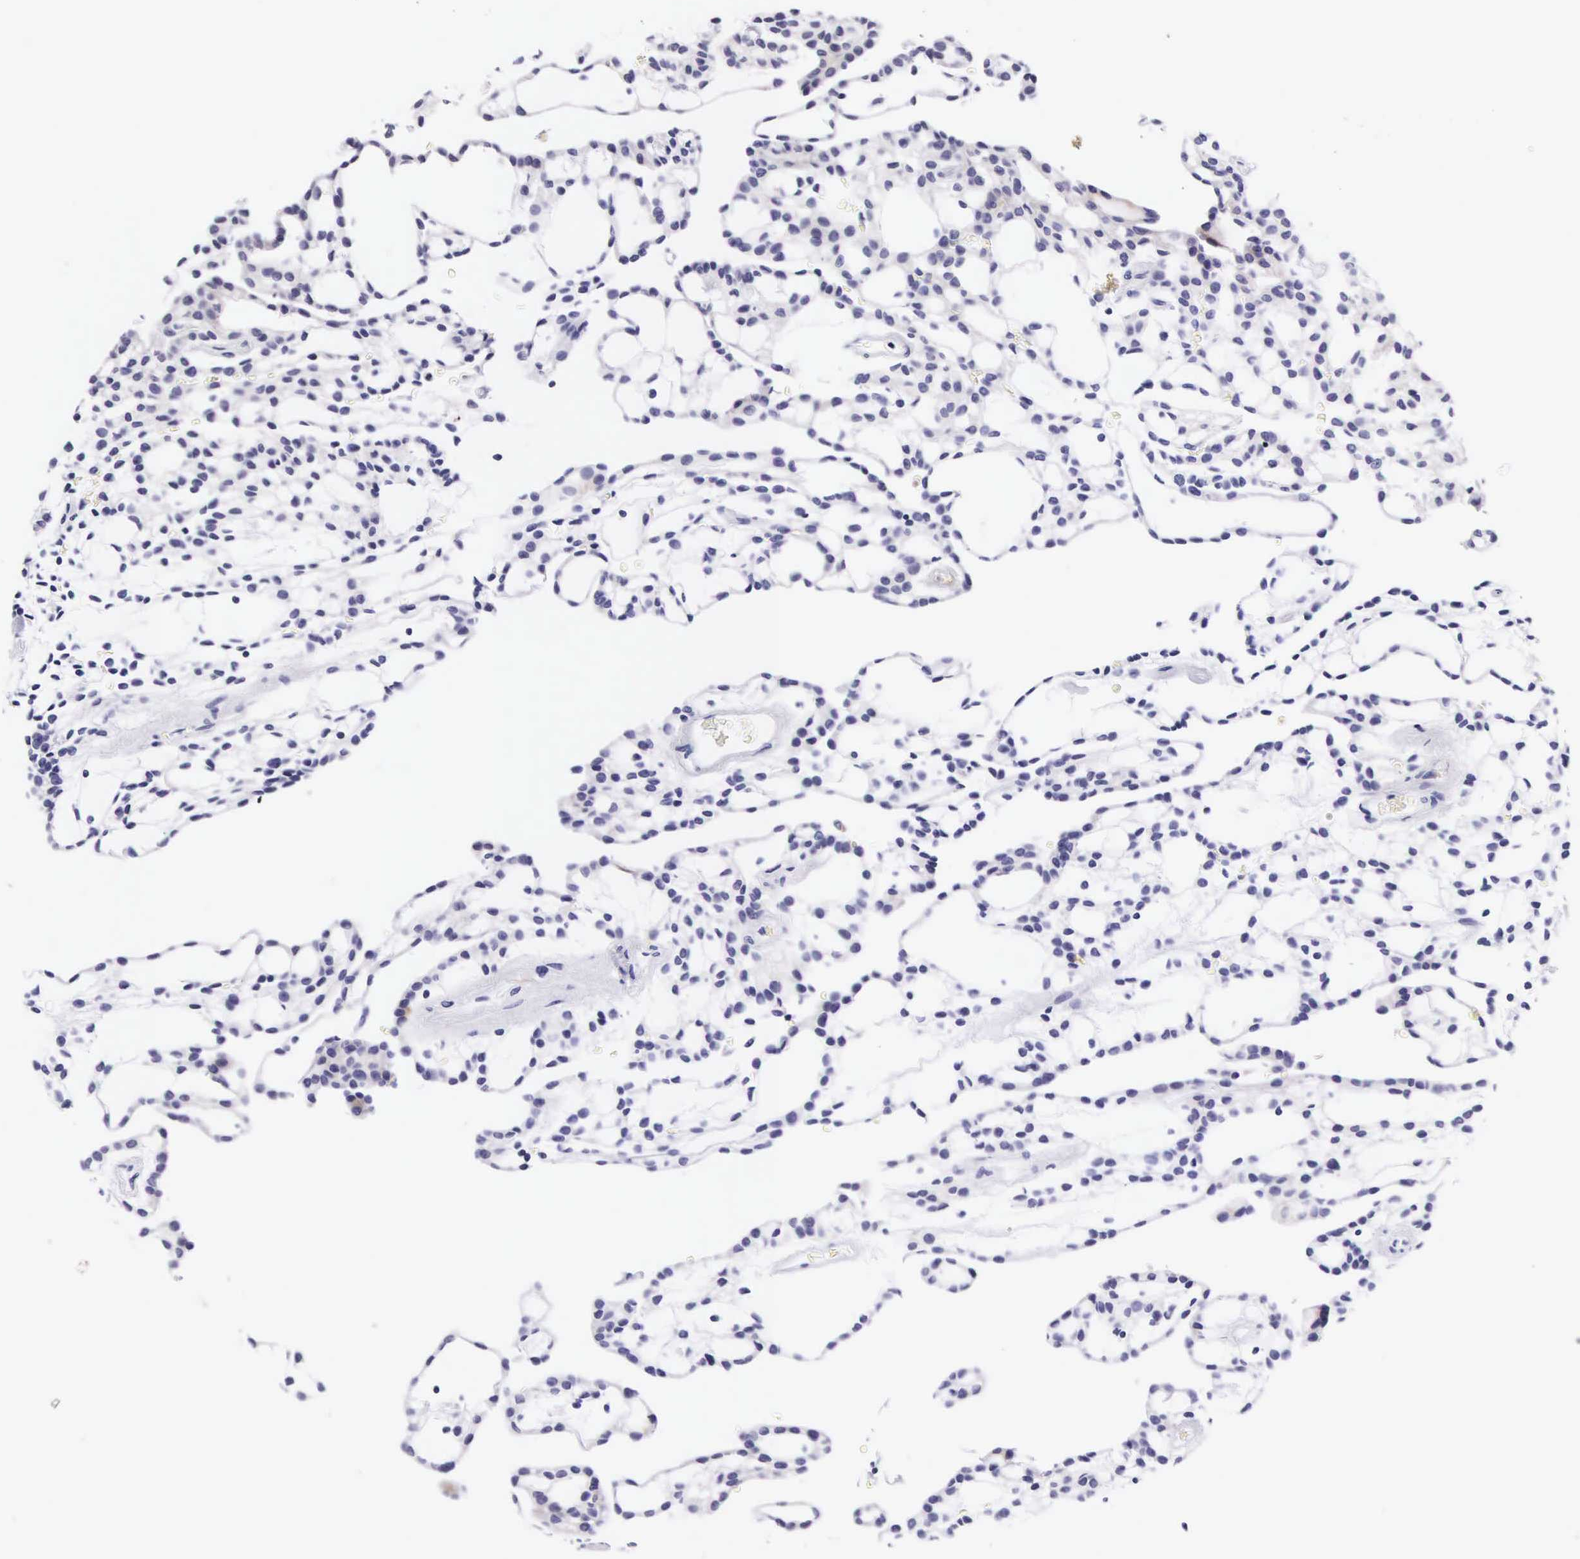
{"staining": {"intensity": "negative", "quantity": "none", "location": "none"}, "tissue": "renal cancer", "cell_type": "Tumor cells", "image_type": "cancer", "snomed": [{"axis": "morphology", "description": "Adenocarcinoma, NOS"}, {"axis": "topography", "description": "Kidney"}], "caption": "IHC image of human adenocarcinoma (renal) stained for a protein (brown), which reveals no positivity in tumor cells.", "gene": "UPRT", "patient": {"sex": "male", "age": 63}}